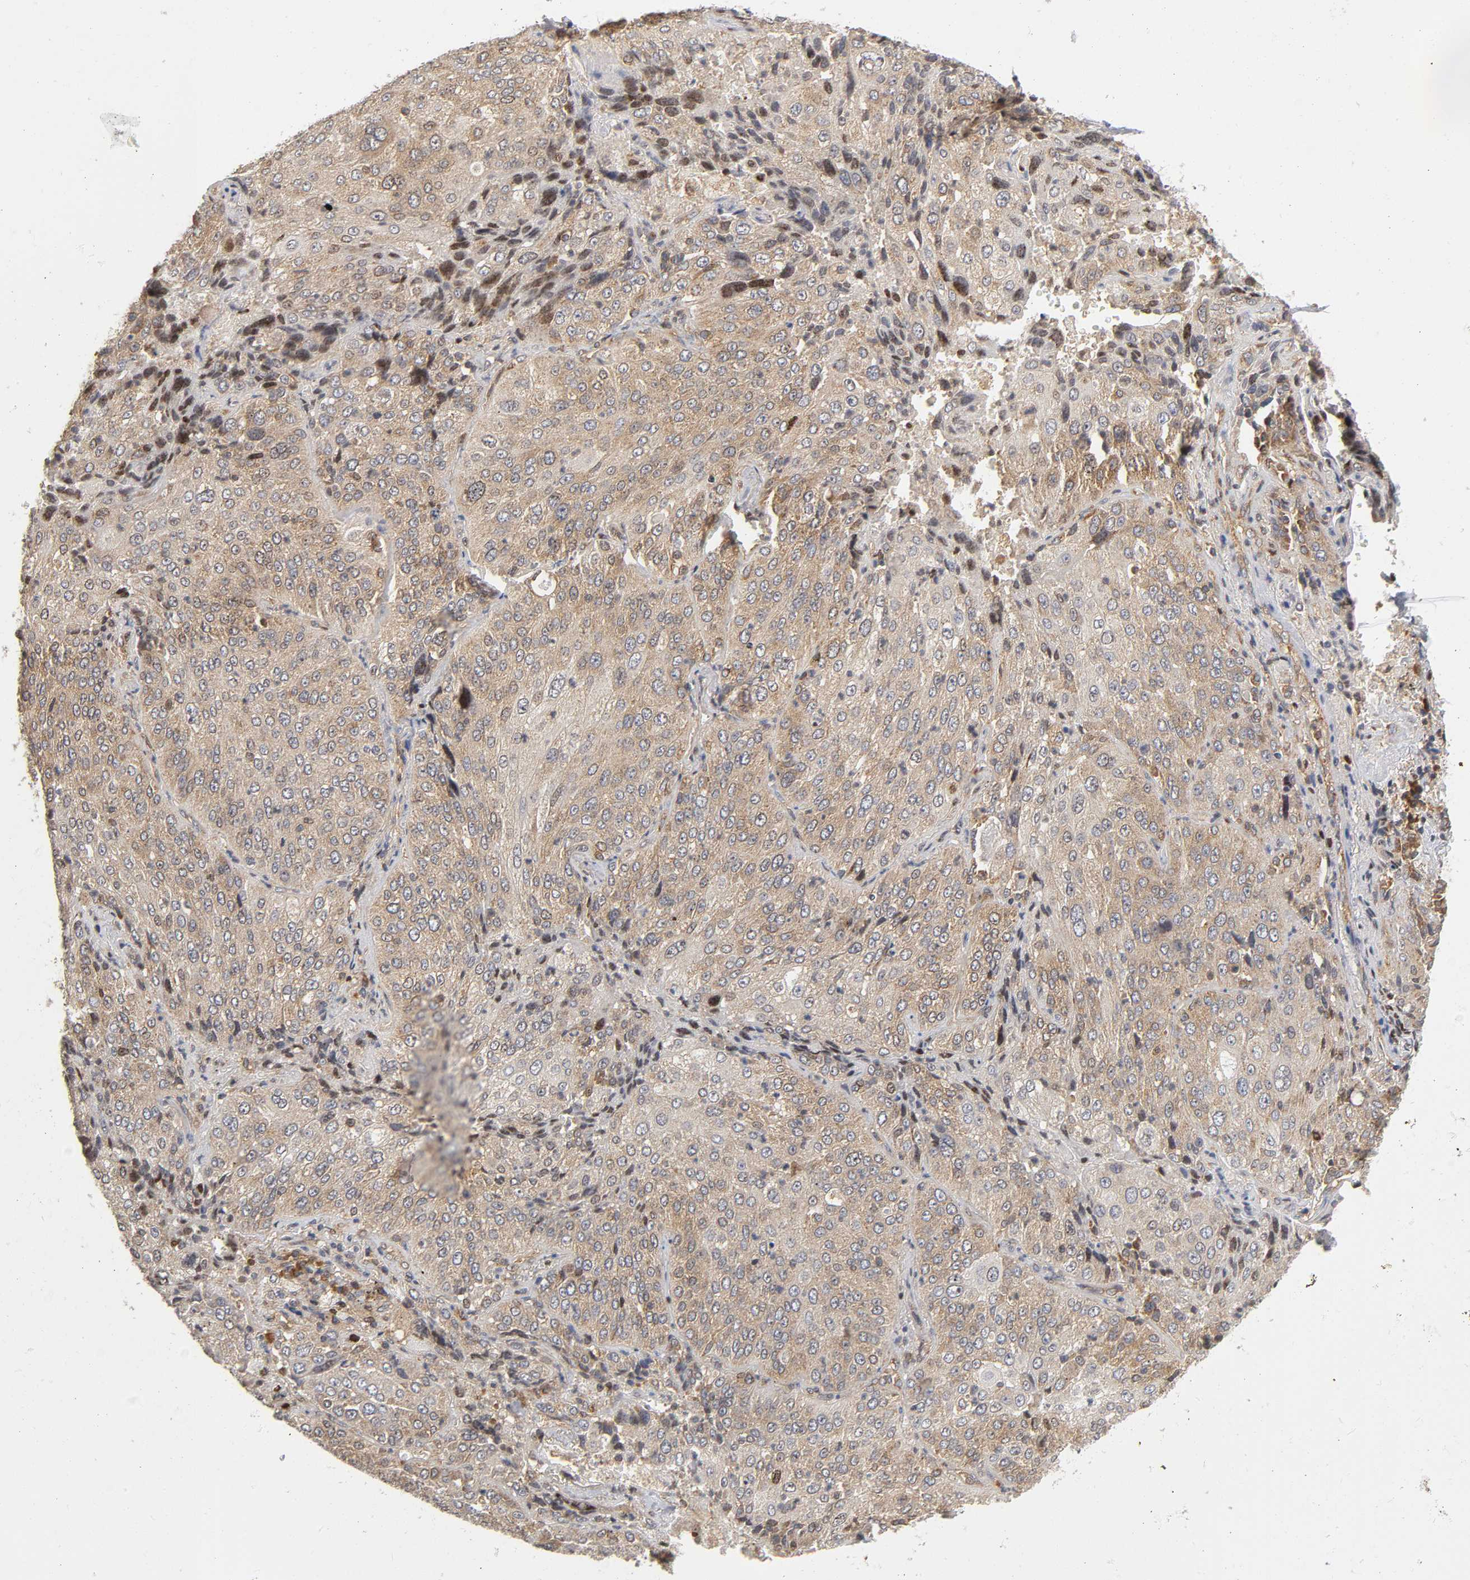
{"staining": {"intensity": "weak", "quantity": ">75%", "location": "cytoplasmic/membranous"}, "tissue": "lung cancer", "cell_type": "Tumor cells", "image_type": "cancer", "snomed": [{"axis": "morphology", "description": "Squamous cell carcinoma, NOS"}, {"axis": "topography", "description": "Lung"}], "caption": "Immunohistochemical staining of lung cancer (squamous cell carcinoma) displays weak cytoplasmic/membranous protein positivity in approximately >75% of tumor cells.", "gene": "PAFAH1B1", "patient": {"sex": "male", "age": 54}}